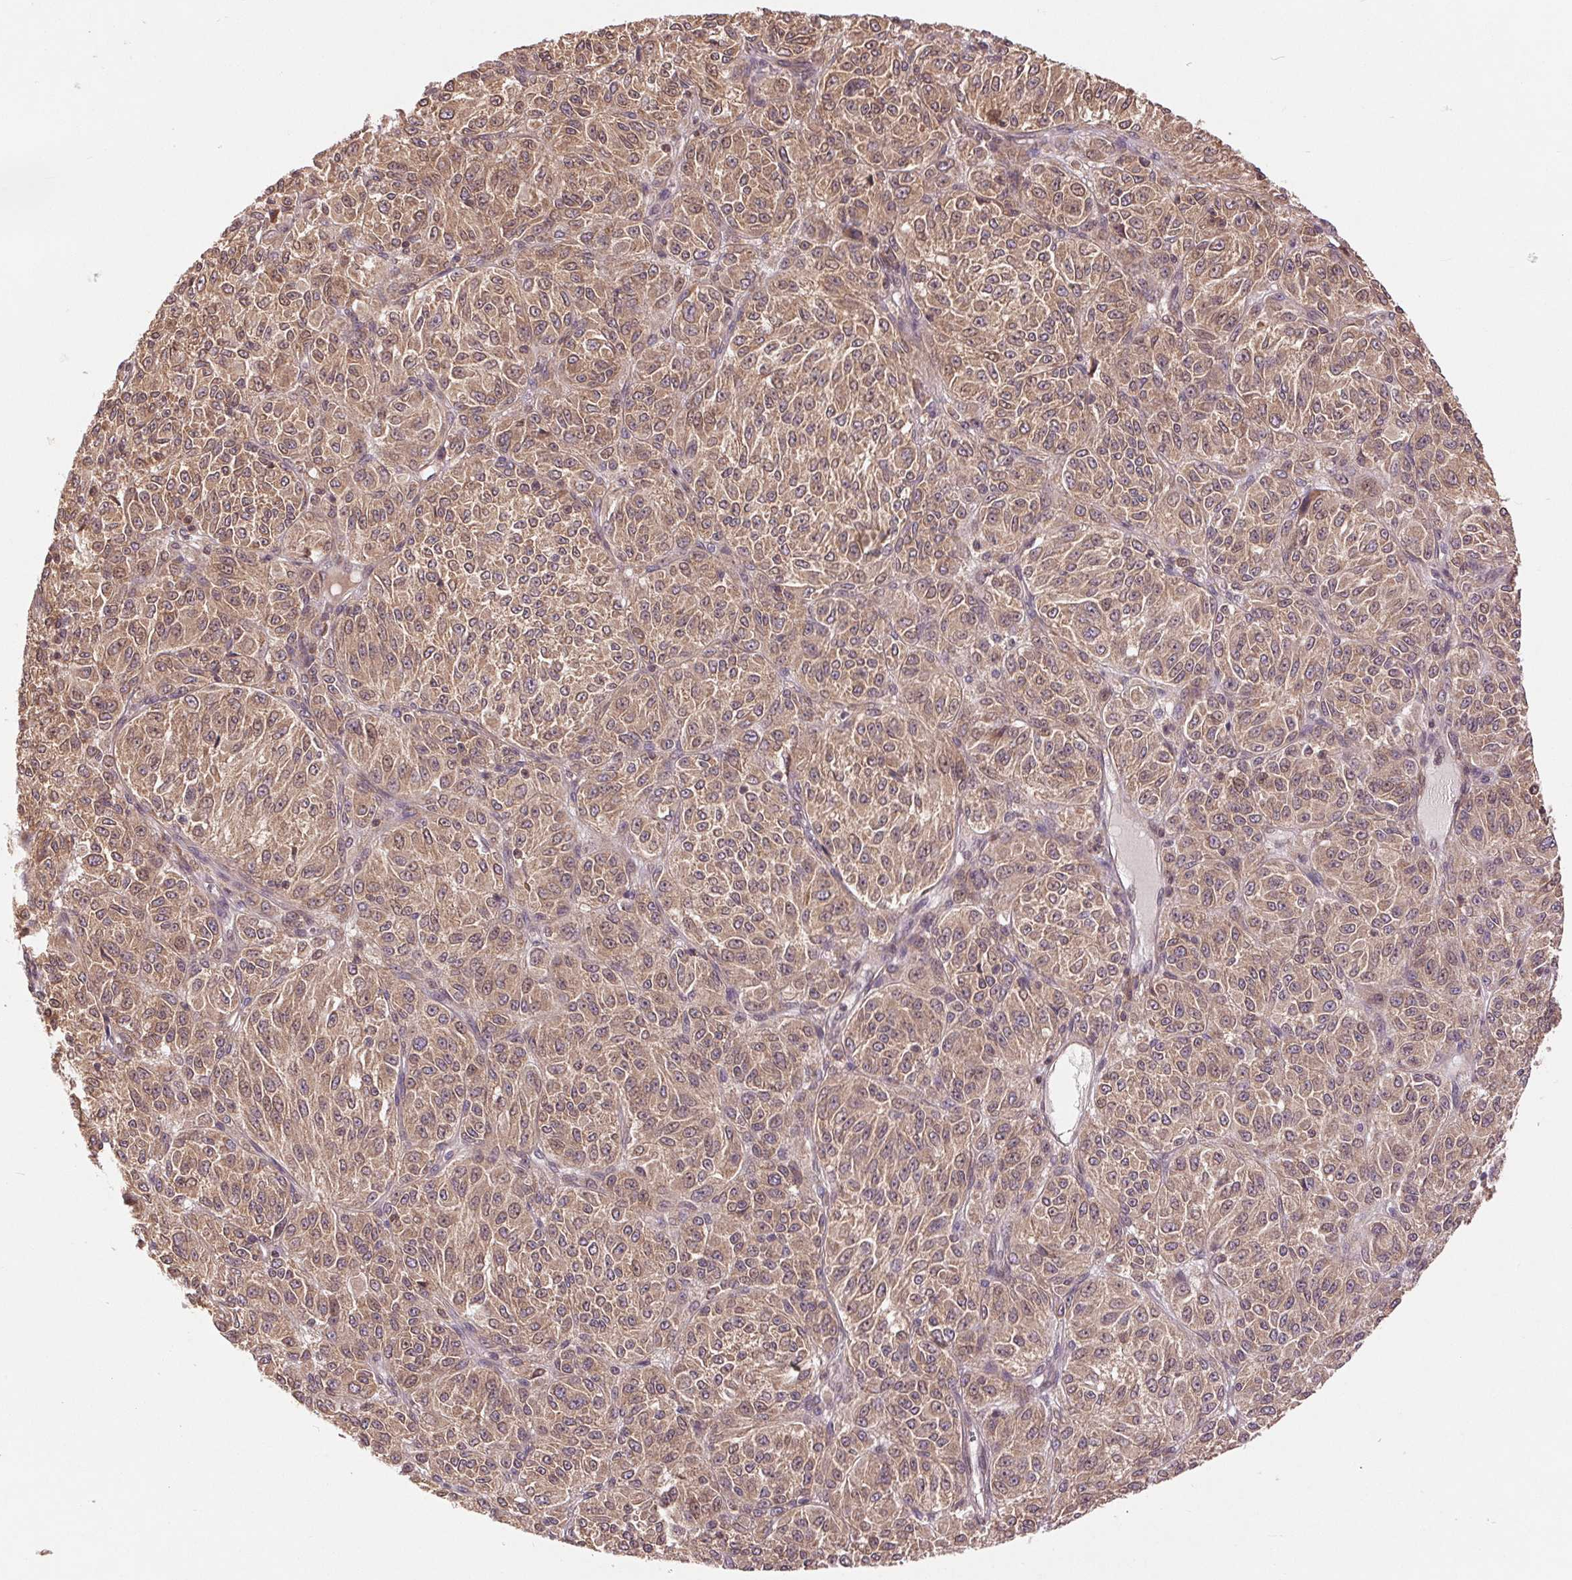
{"staining": {"intensity": "moderate", "quantity": ">75%", "location": "cytoplasmic/membranous"}, "tissue": "melanoma", "cell_type": "Tumor cells", "image_type": "cancer", "snomed": [{"axis": "morphology", "description": "Malignant melanoma, Metastatic site"}, {"axis": "topography", "description": "Brain"}], "caption": "Melanoma tissue exhibits moderate cytoplasmic/membranous expression in about >75% of tumor cells, visualized by immunohistochemistry. (DAB IHC, brown staining for protein, blue staining for nuclei).", "gene": "BTF3L4", "patient": {"sex": "female", "age": 56}}